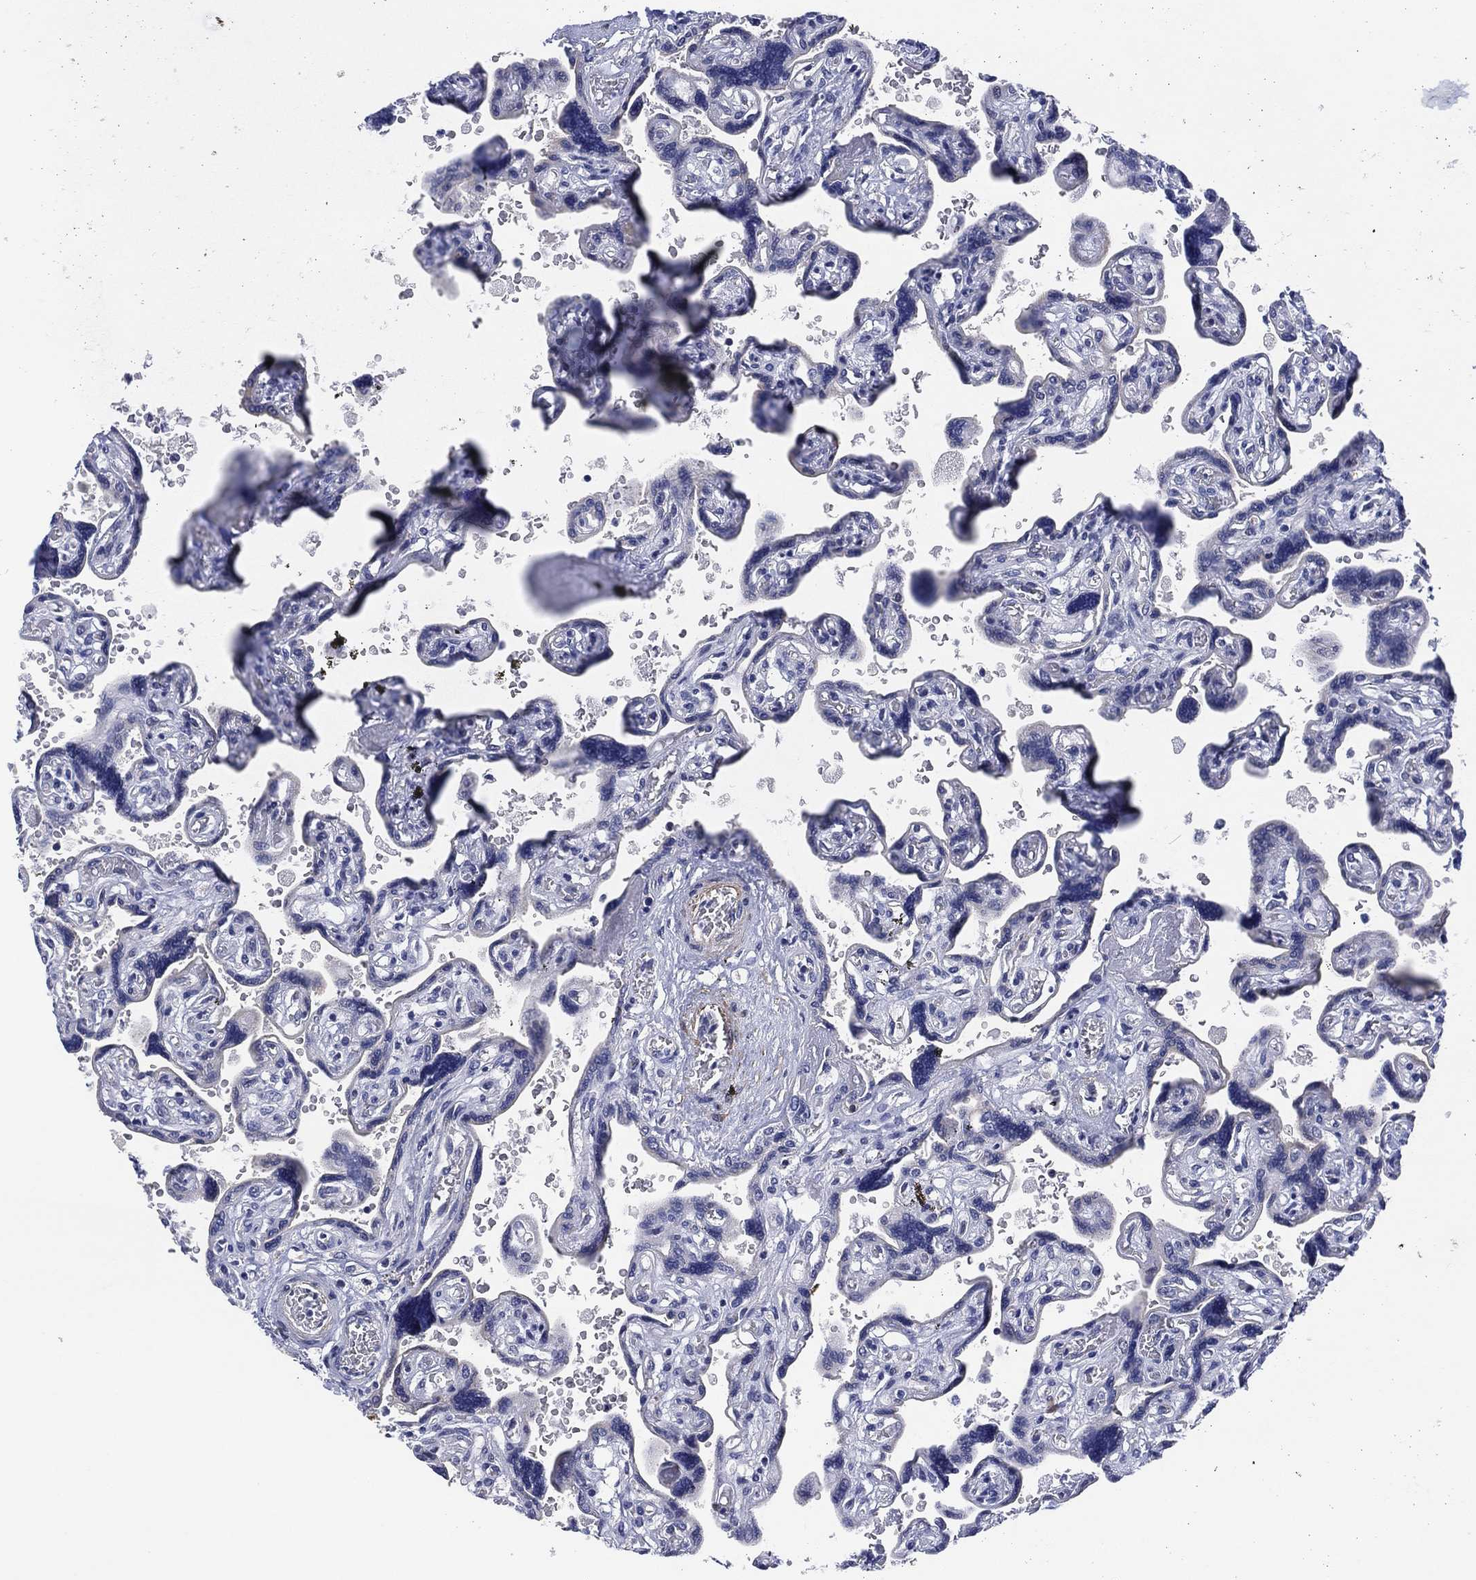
{"staining": {"intensity": "negative", "quantity": "none", "location": "none"}, "tissue": "placenta", "cell_type": "Decidual cells", "image_type": "normal", "snomed": [{"axis": "morphology", "description": "Normal tissue, NOS"}, {"axis": "topography", "description": "Placenta"}], "caption": "The IHC photomicrograph has no significant expression in decidual cells of placenta. The staining is performed using DAB brown chromogen with nuclei counter-stained in using hematoxylin.", "gene": "CLIP3", "patient": {"sex": "female", "age": 32}}